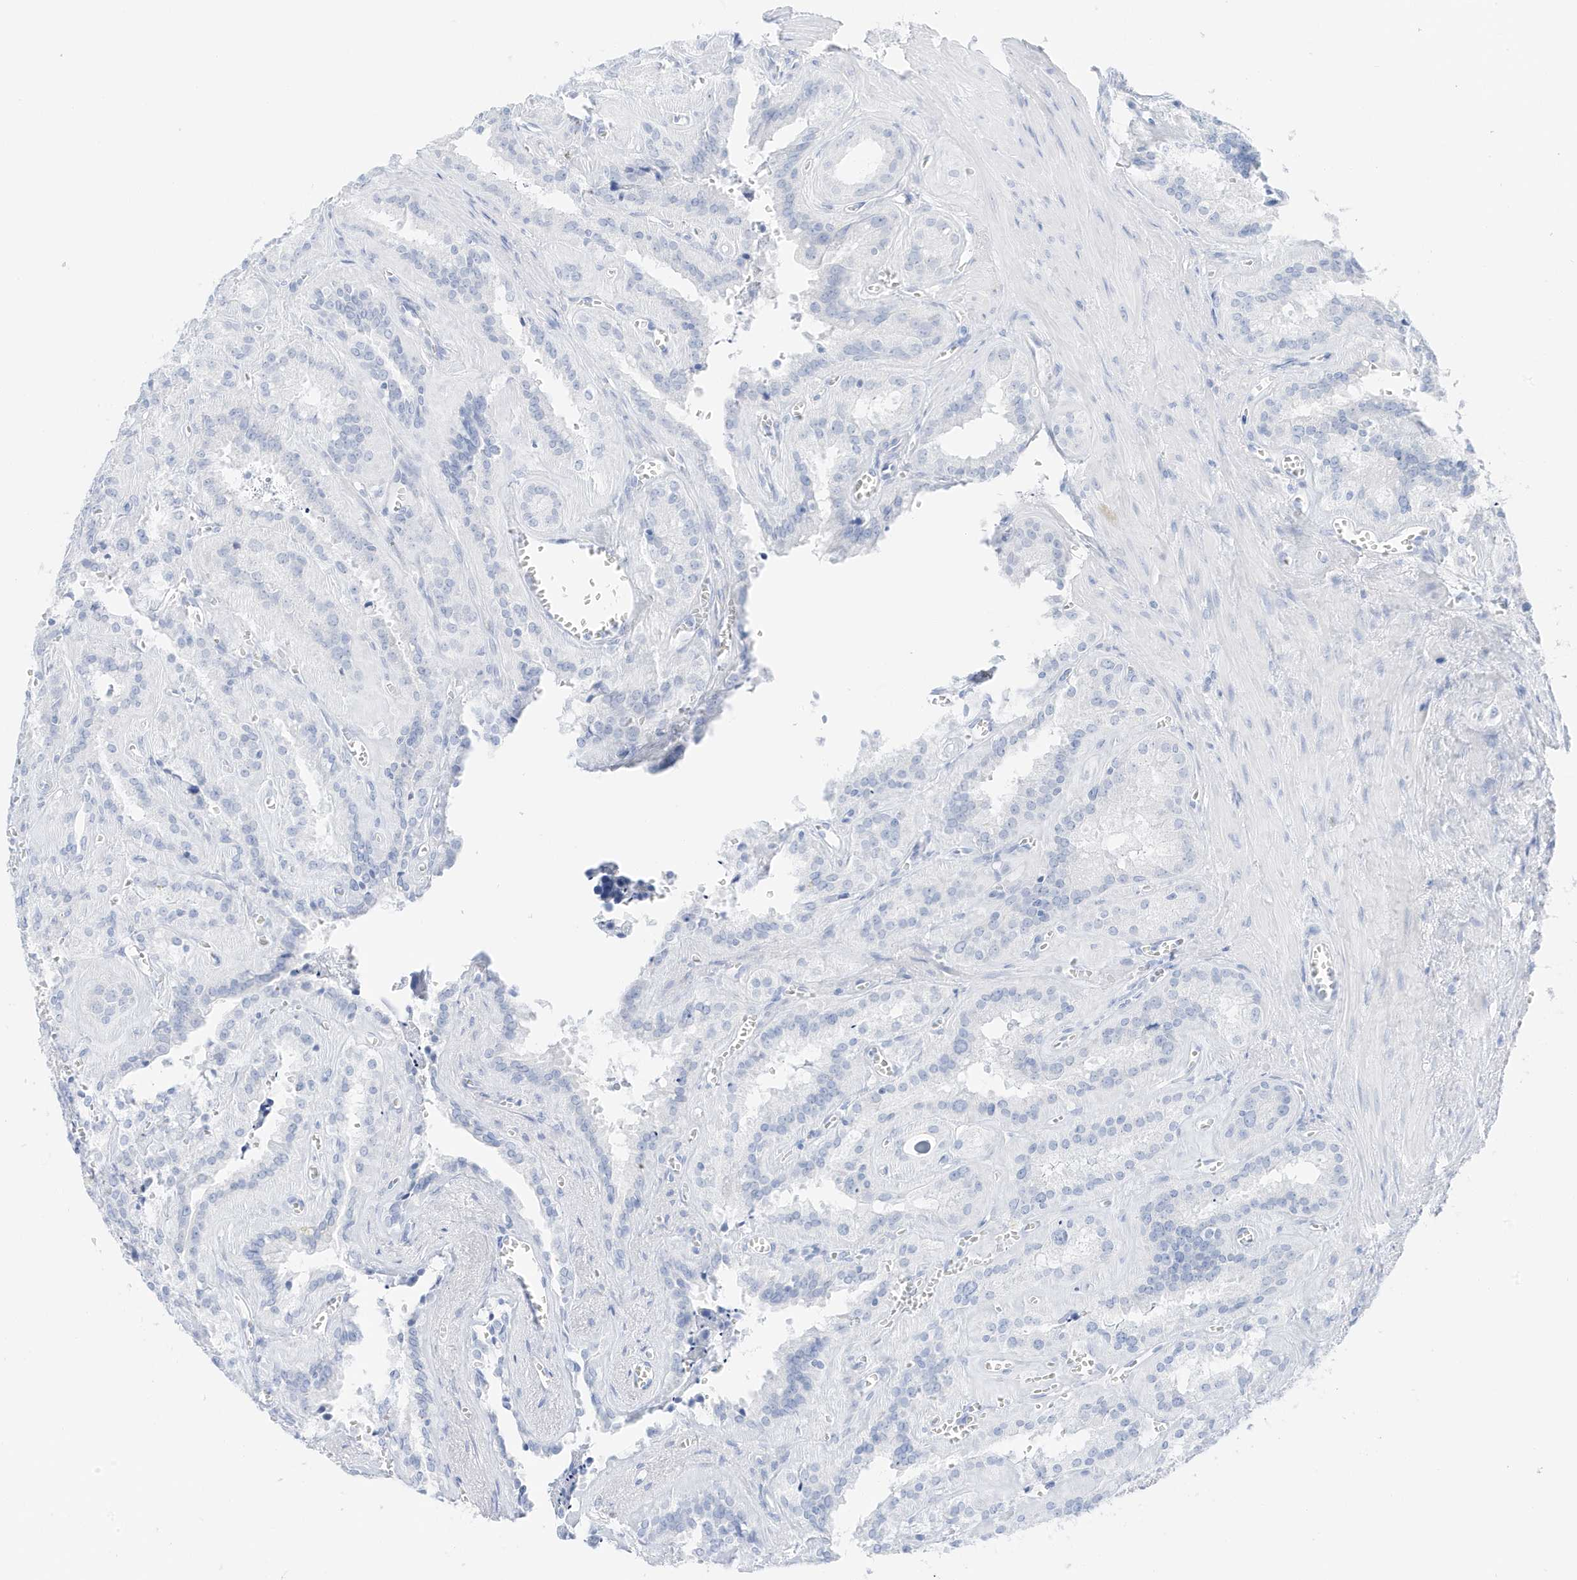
{"staining": {"intensity": "negative", "quantity": "none", "location": "none"}, "tissue": "seminal vesicle", "cell_type": "Glandular cells", "image_type": "normal", "snomed": [{"axis": "morphology", "description": "Normal tissue, NOS"}, {"axis": "topography", "description": "Prostate"}, {"axis": "topography", "description": "Seminal veicle"}], "caption": "A micrograph of human seminal vesicle is negative for staining in glandular cells. The staining was performed using DAB to visualize the protein expression in brown, while the nuclei were stained in blue with hematoxylin (Magnification: 20x).", "gene": "SLC22A13", "patient": {"sex": "male", "age": 59}}